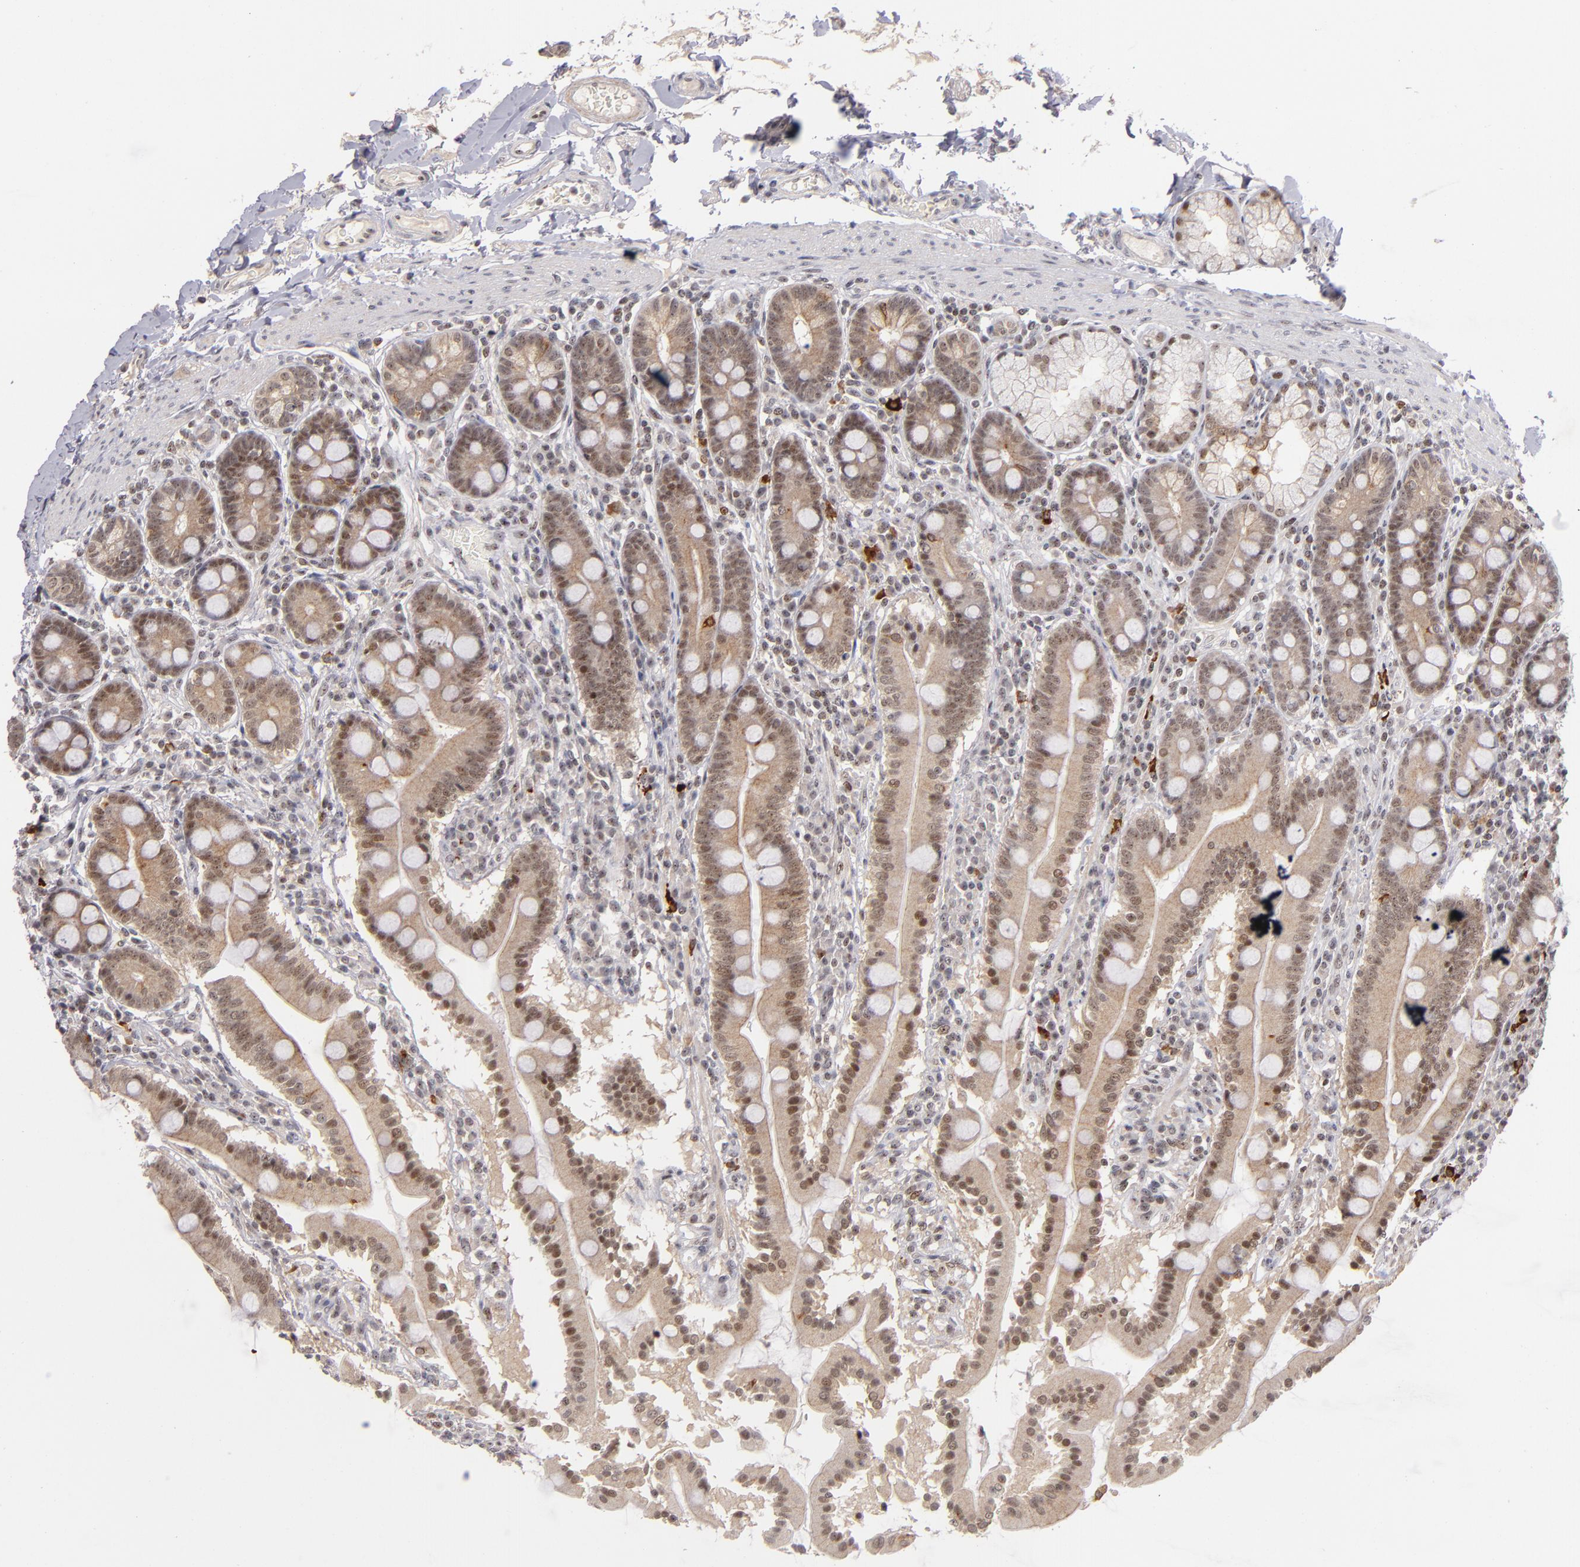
{"staining": {"intensity": "moderate", "quantity": ">75%", "location": "cytoplasmic/membranous,nuclear"}, "tissue": "duodenum", "cell_type": "Glandular cells", "image_type": "normal", "snomed": [{"axis": "morphology", "description": "Normal tissue, NOS"}, {"axis": "topography", "description": "Duodenum"}], "caption": "Protein staining of unremarkable duodenum displays moderate cytoplasmic/membranous,nuclear expression in approximately >75% of glandular cells. The protein is stained brown, and the nuclei are stained in blue (DAB IHC with brightfield microscopy, high magnification).", "gene": "PCNX4", "patient": {"sex": "male", "age": 50}}